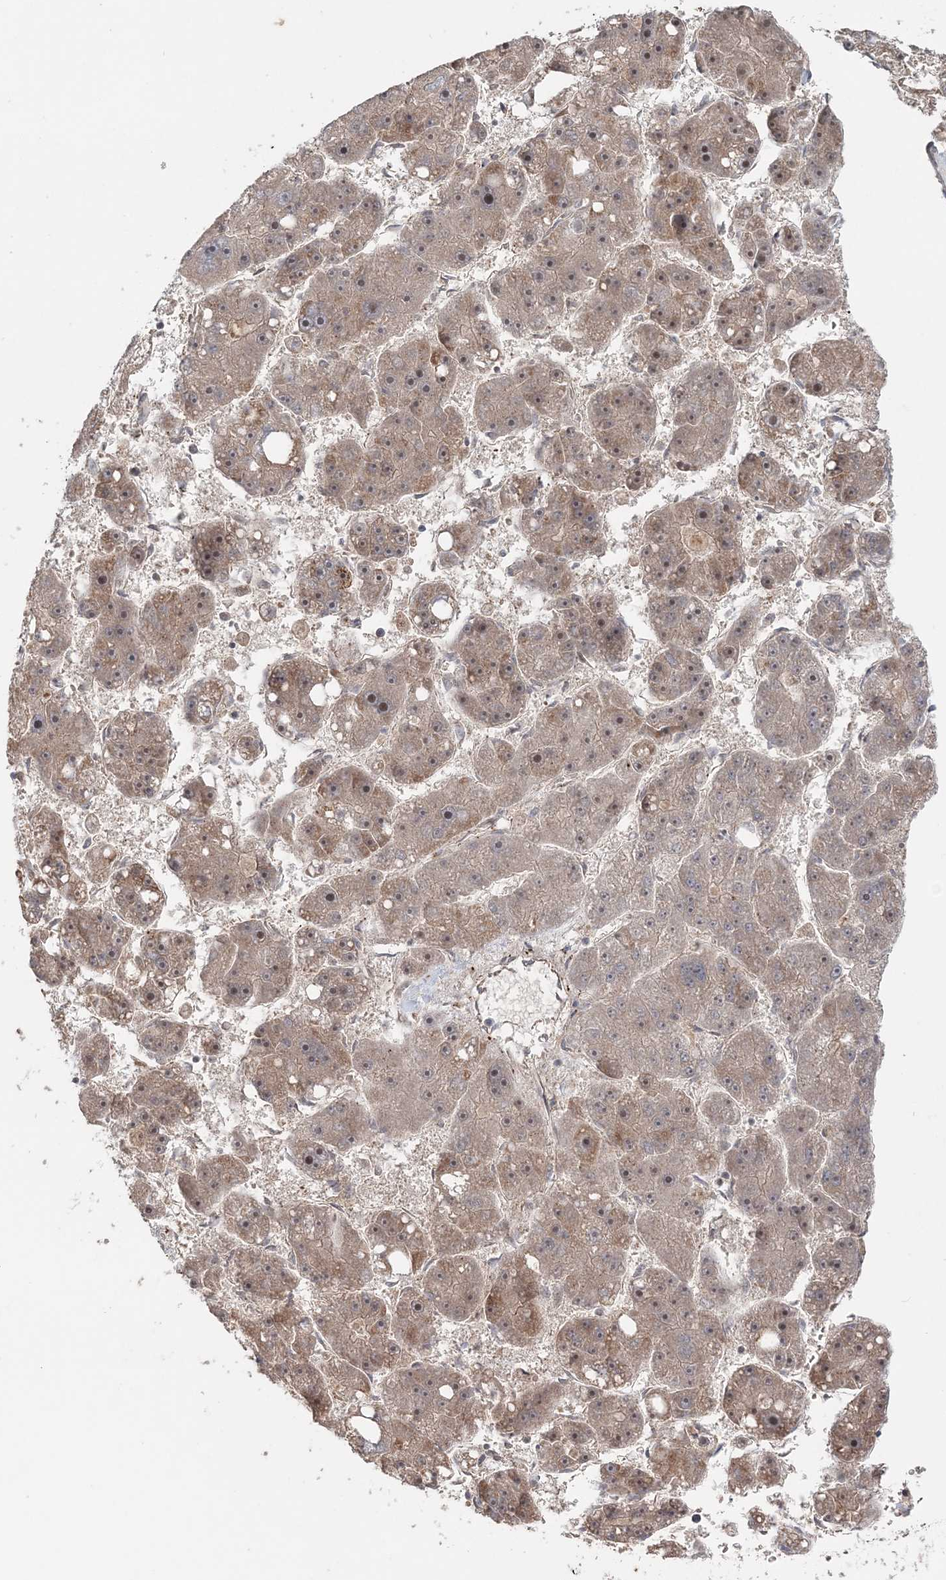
{"staining": {"intensity": "moderate", "quantity": "<25%", "location": "cytoplasmic/membranous,nuclear"}, "tissue": "liver cancer", "cell_type": "Tumor cells", "image_type": "cancer", "snomed": [{"axis": "morphology", "description": "Carcinoma, Hepatocellular, NOS"}, {"axis": "topography", "description": "Liver"}], "caption": "Protein staining by immunohistochemistry (IHC) reveals moderate cytoplasmic/membranous and nuclear staining in about <25% of tumor cells in hepatocellular carcinoma (liver).", "gene": "UBTD2", "patient": {"sex": "female", "age": 61}}